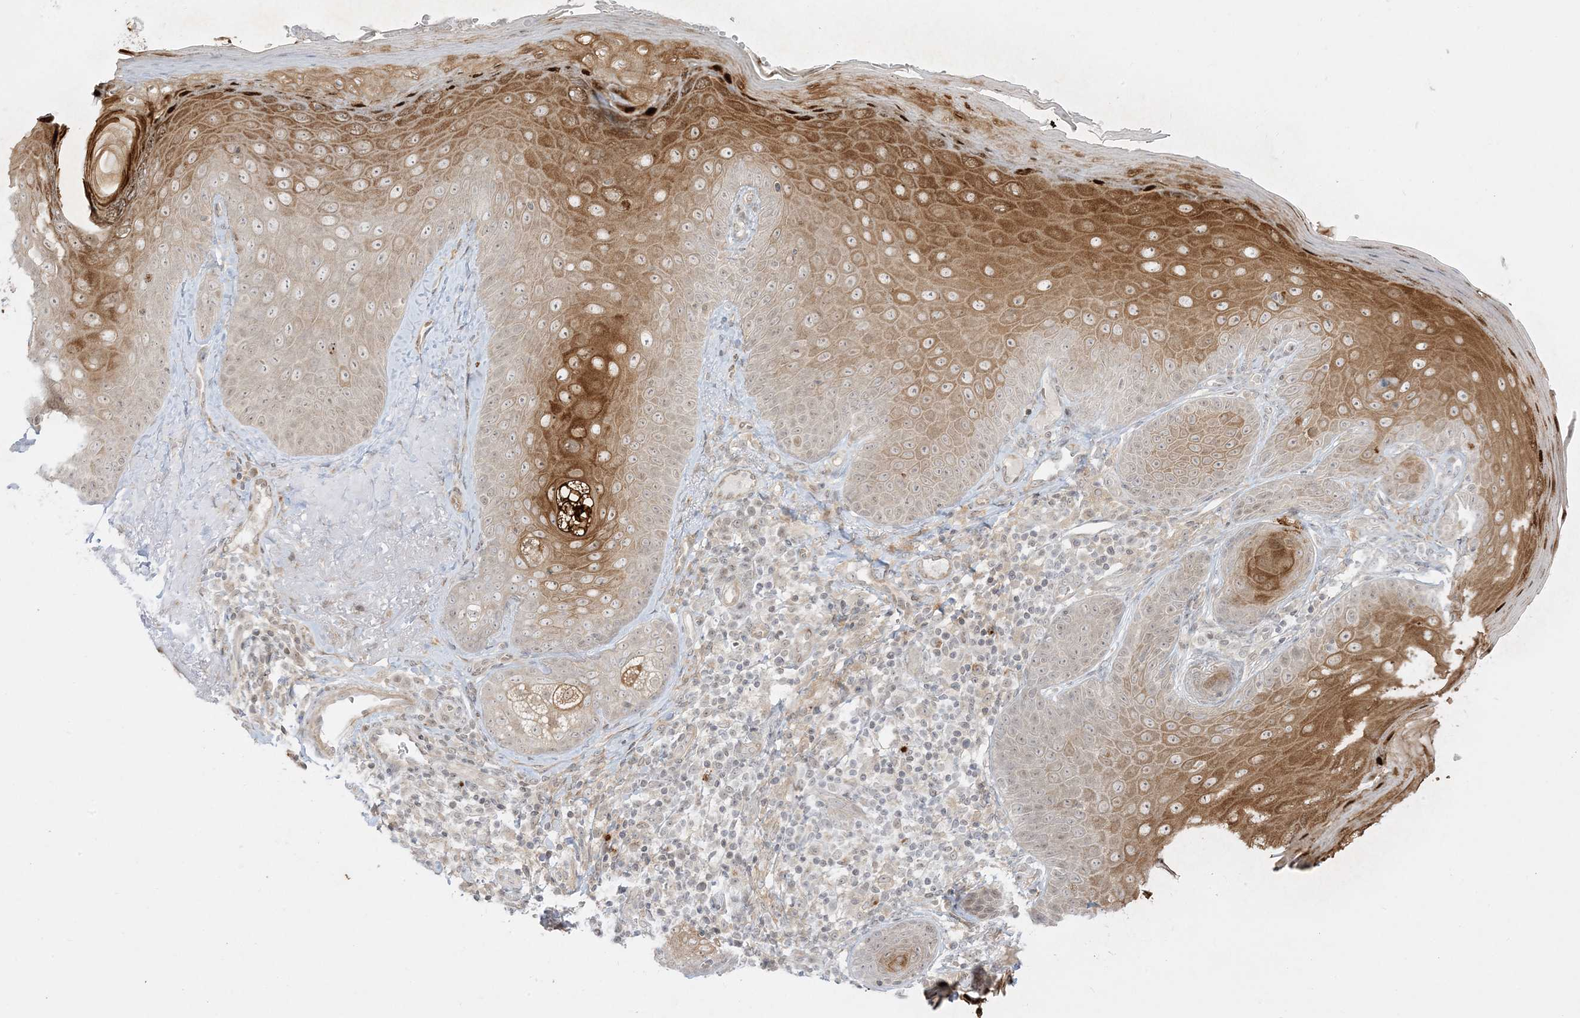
{"staining": {"intensity": "negative", "quantity": "none", "location": "none"}, "tissue": "skin", "cell_type": "Fibroblasts", "image_type": "normal", "snomed": [{"axis": "morphology", "description": "Normal tissue, NOS"}, {"axis": "topography", "description": "Skin"}], "caption": "Fibroblasts are negative for brown protein staining in unremarkable skin. (DAB IHC with hematoxylin counter stain).", "gene": "PTK6", "patient": {"sex": "male", "age": 57}}